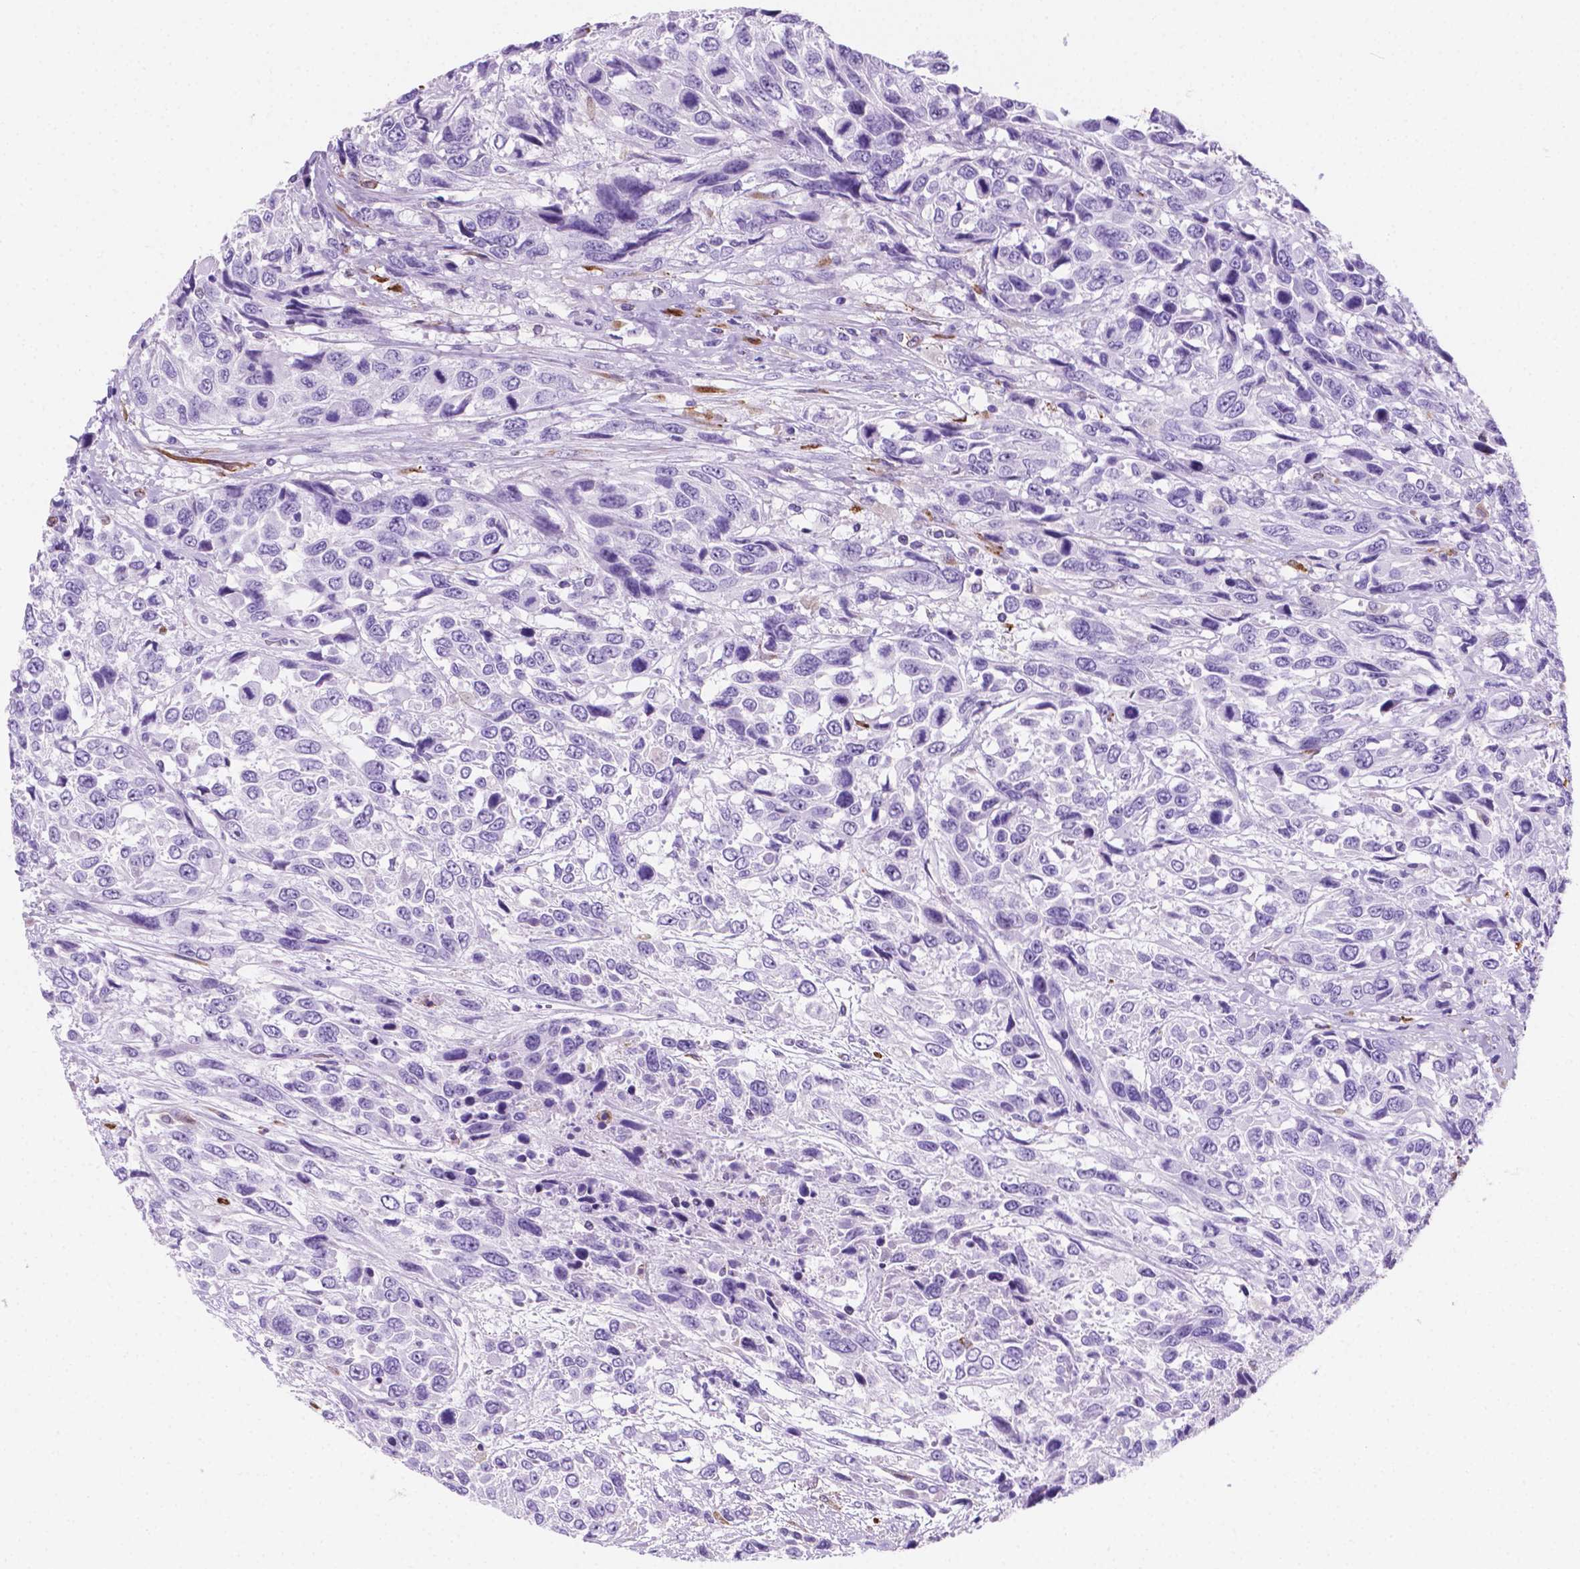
{"staining": {"intensity": "negative", "quantity": "none", "location": "none"}, "tissue": "urothelial cancer", "cell_type": "Tumor cells", "image_type": "cancer", "snomed": [{"axis": "morphology", "description": "Urothelial carcinoma, High grade"}, {"axis": "topography", "description": "Urinary bladder"}], "caption": "A histopathology image of urothelial cancer stained for a protein exhibits no brown staining in tumor cells.", "gene": "MACF1", "patient": {"sex": "female", "age": 70}}